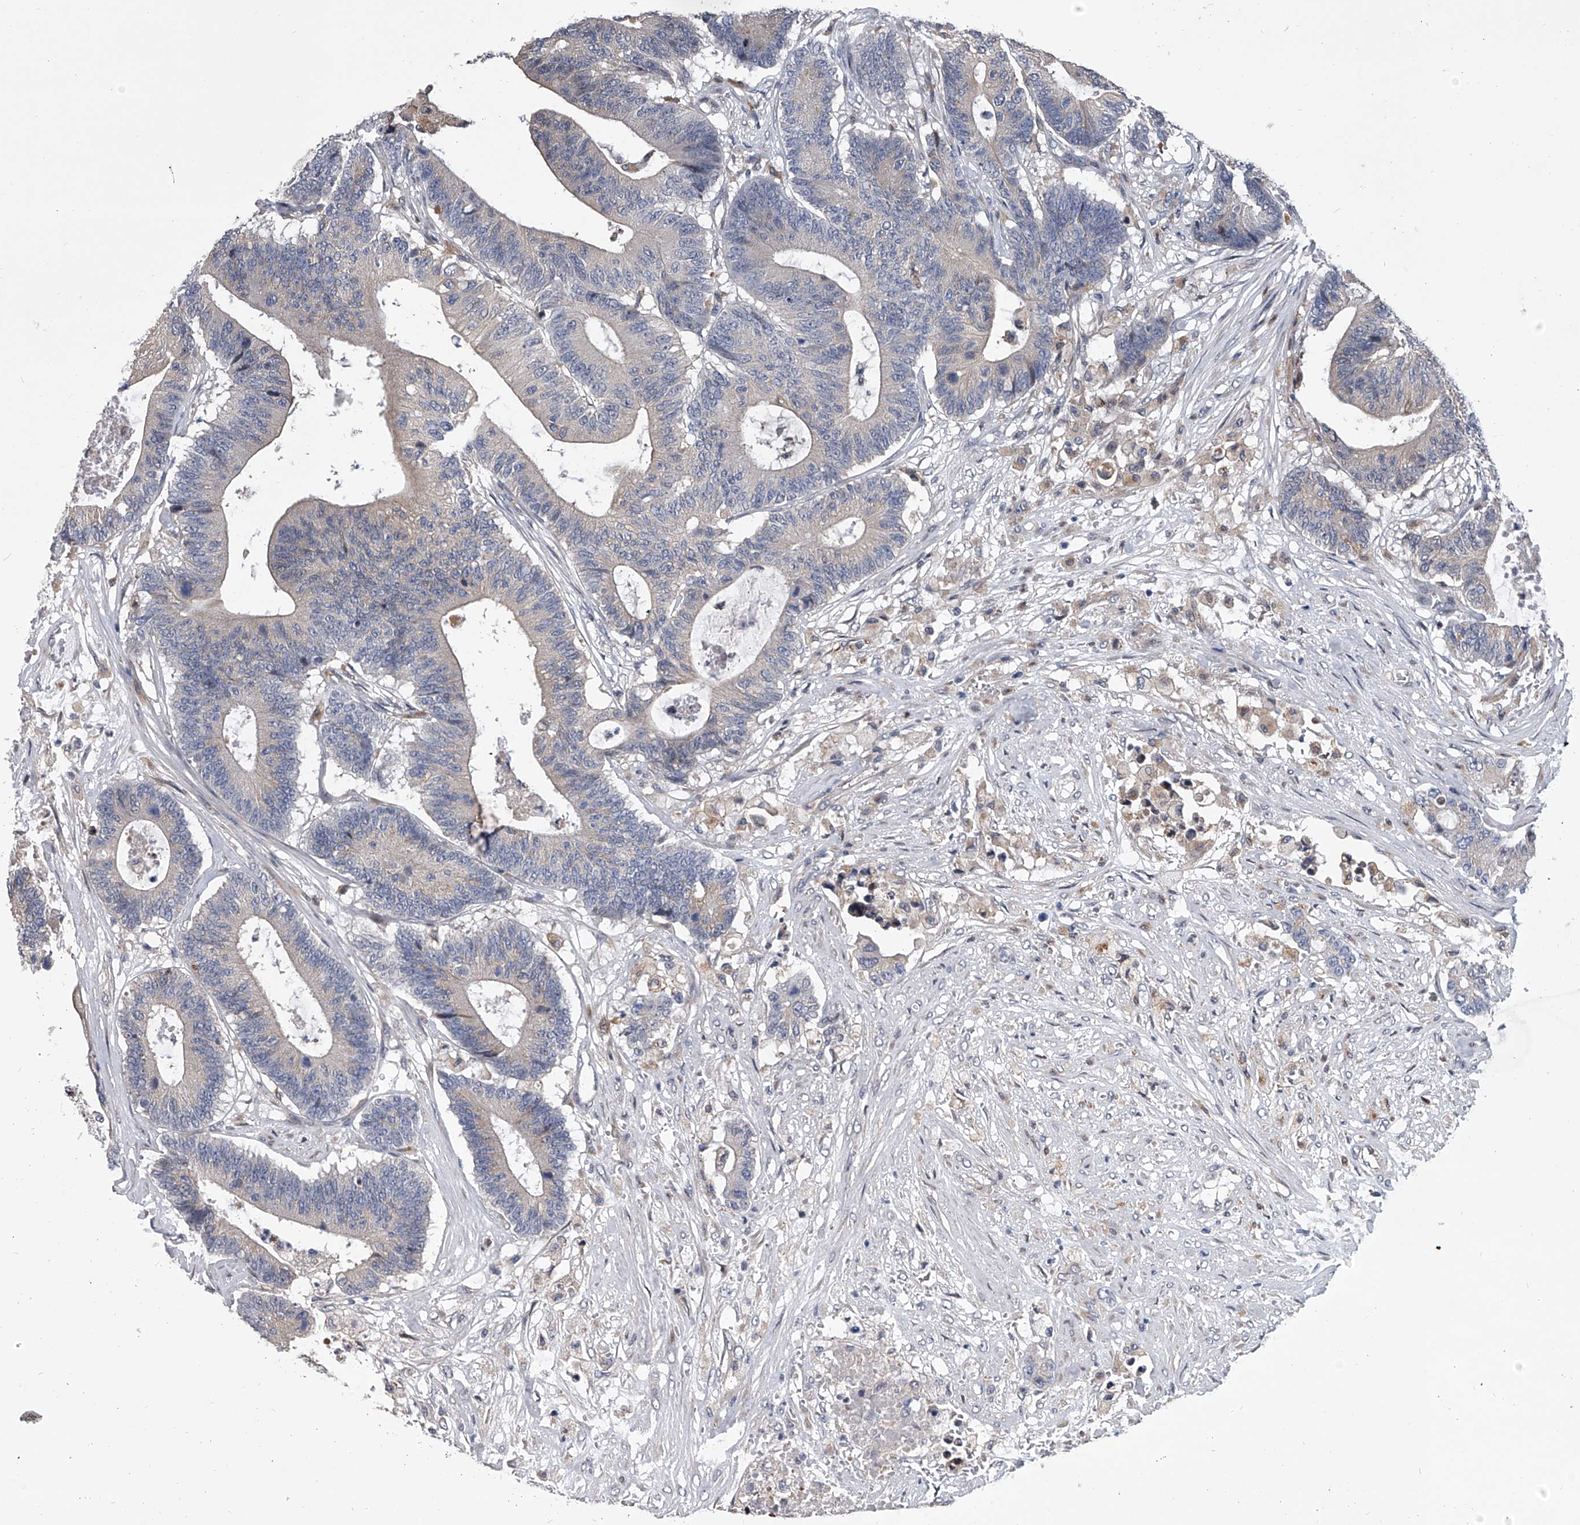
{"staining": {"intensity": "negative", "quantity": "none", "location": "none"}, "tissue": "colorectal cancer", "cell_type": "Tumor cells", "image_type": "cancer", "snomed": [{"axis": "morphology", "description": "Adenocarcinoma, NOS"}, {"axis": "topography", "description": "Colon"}], "caption": "IHC of adenocarcinoma (colorectal) exhibits no staining in tumor cells.", "gene": "TRIM8", "patient": {"sex": "female", "age": 84}}